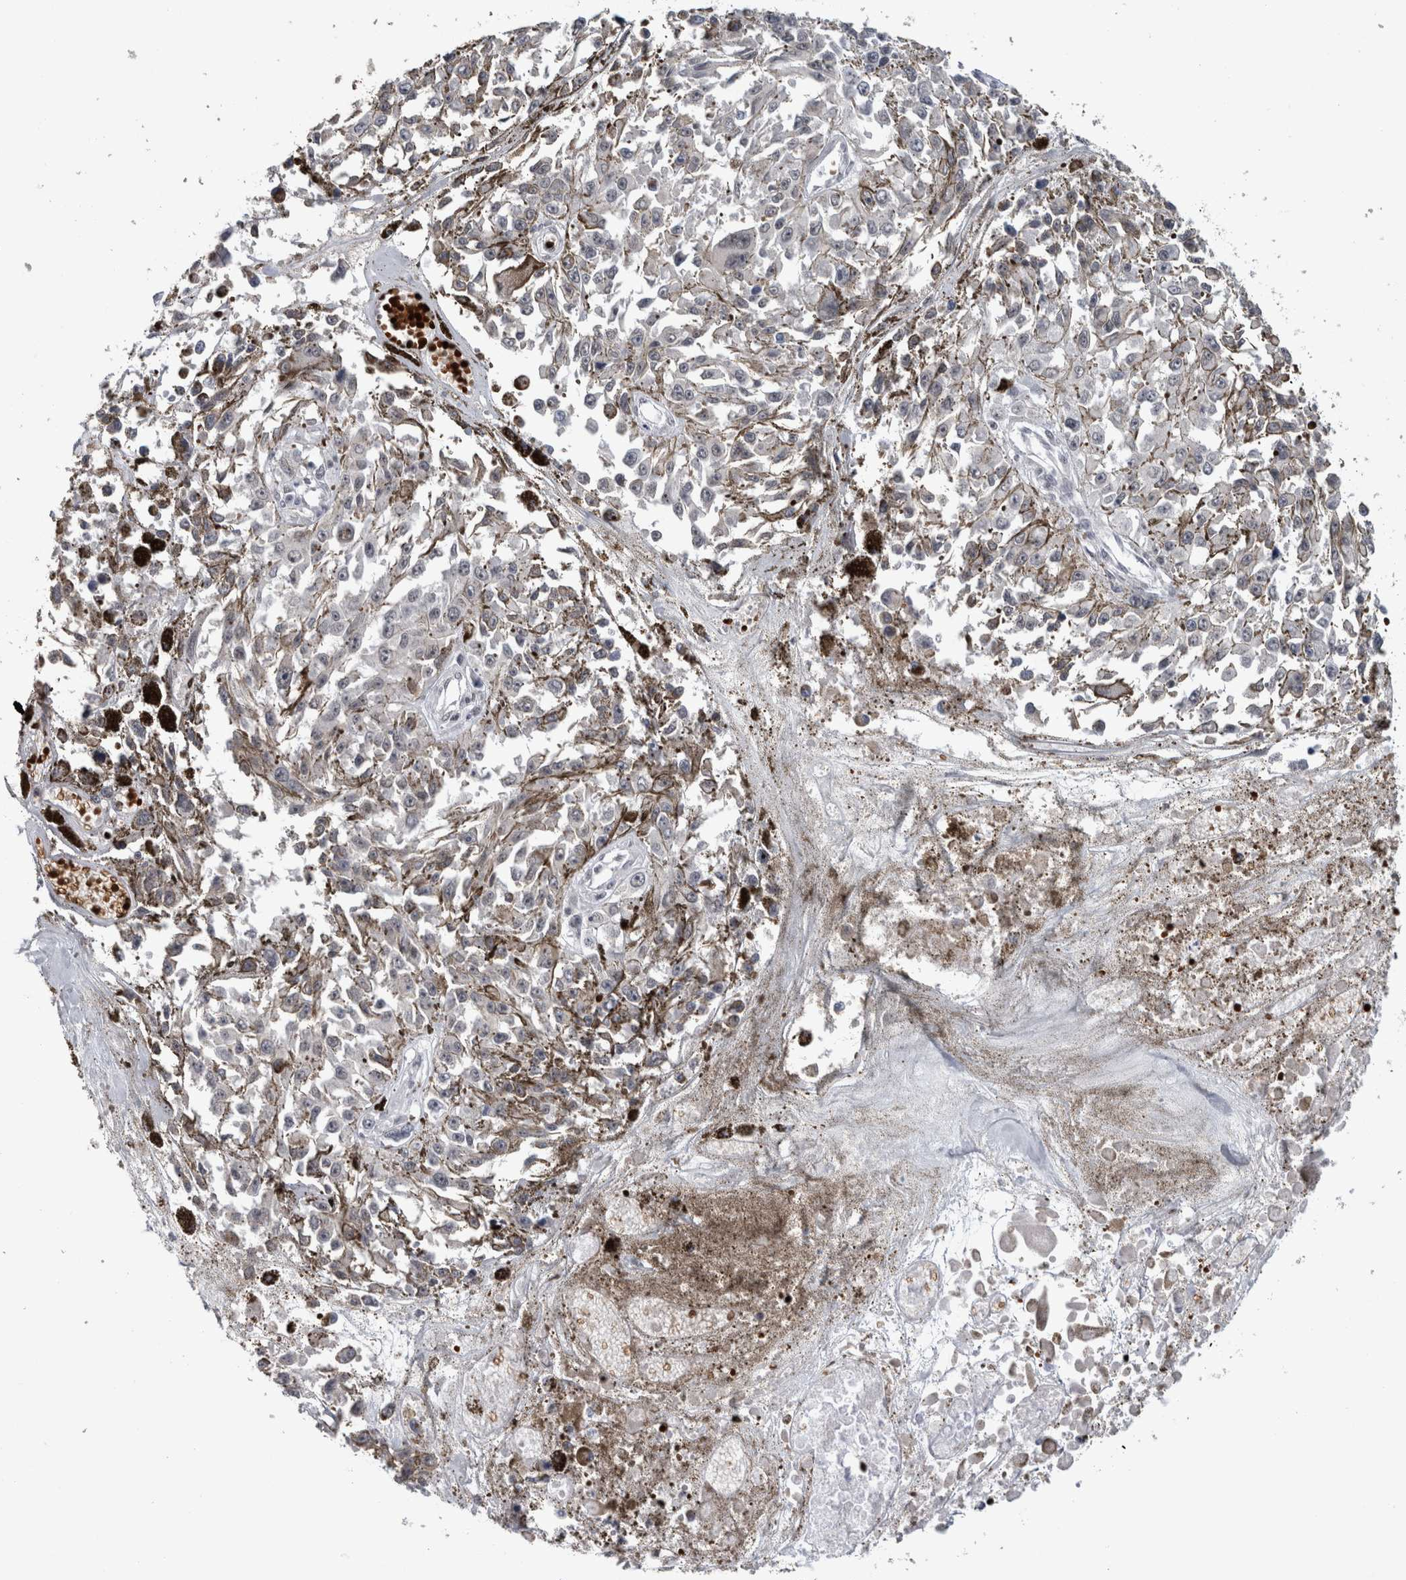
{"staining": {"intensity": "negative", "quantity": "none", "location": "none"}, "tissue": "melanoma", "cell_type": "Tumor cells", "image_type": "cancer", "snomed": [{"axis": "morphology", "description": "Malignant melanoma, Metastatic site"}, {"axis": "topography", "description": "Lymph node"}], "caption": "This is an immunohistochemistry histopathology image of human melanoma. There is no staining in tumor cells.", "gene": "PEBP4", "patient": {"sex": "male", "age": 59}}